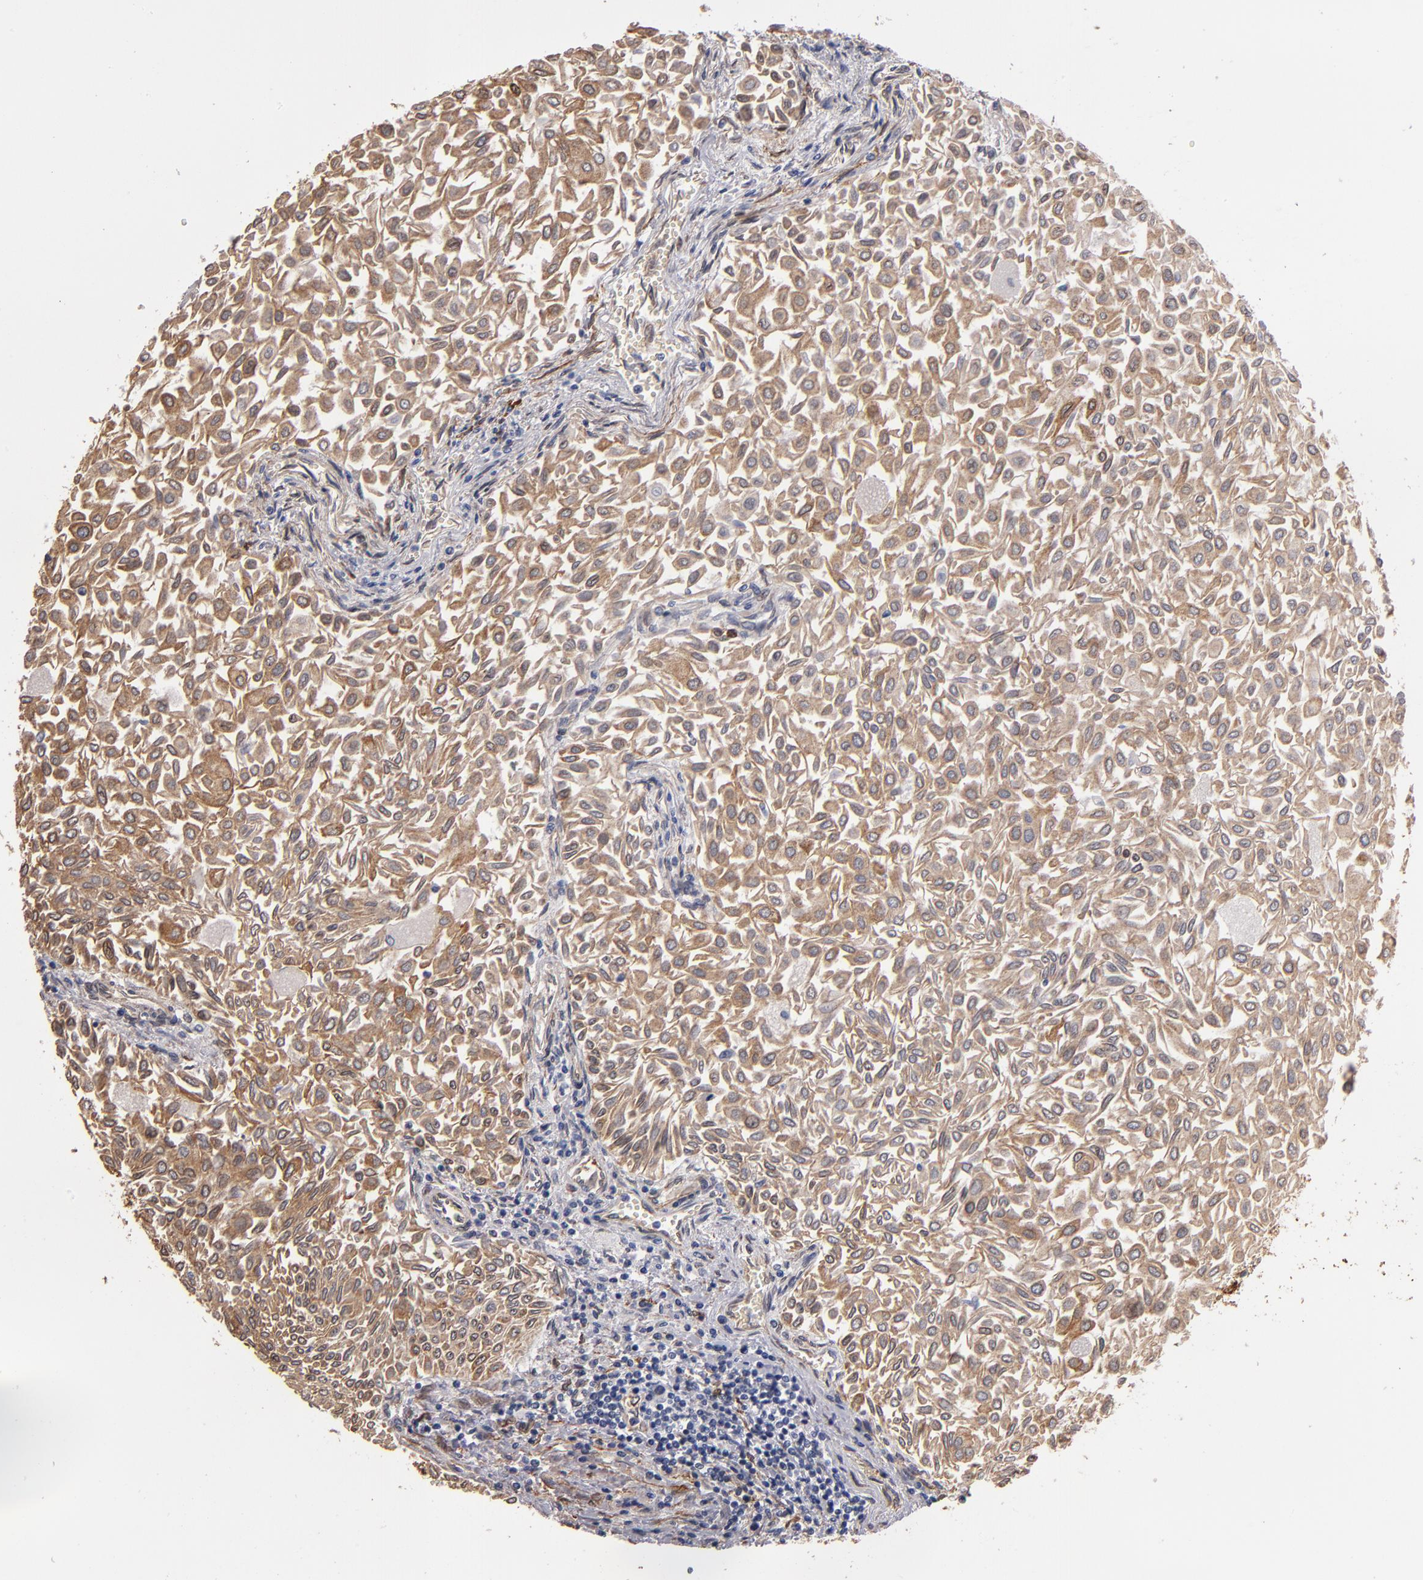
{"staining": {"intensity": "moderate", "quantity": ">75%", "location": "cytoplasmic/membranous"}, "tissue": "urothelial cancer", "cell_type": "Tumor cells", "image_type": "cancer", "snomed": [{"axis": "morphology", "description": "Urothelial carcinoma, Low grade"}, {"axis": "topography", "description": "Urinary bladder"}], "caption": "About >75% of tumor cells in urothelial cancer reveal moderate cytoplasmic/membranous protein expression as visualized by brown immunohistochemical staining.", "gene": "PGRMC1", "patient": {"sex": "male", "age": 64}}